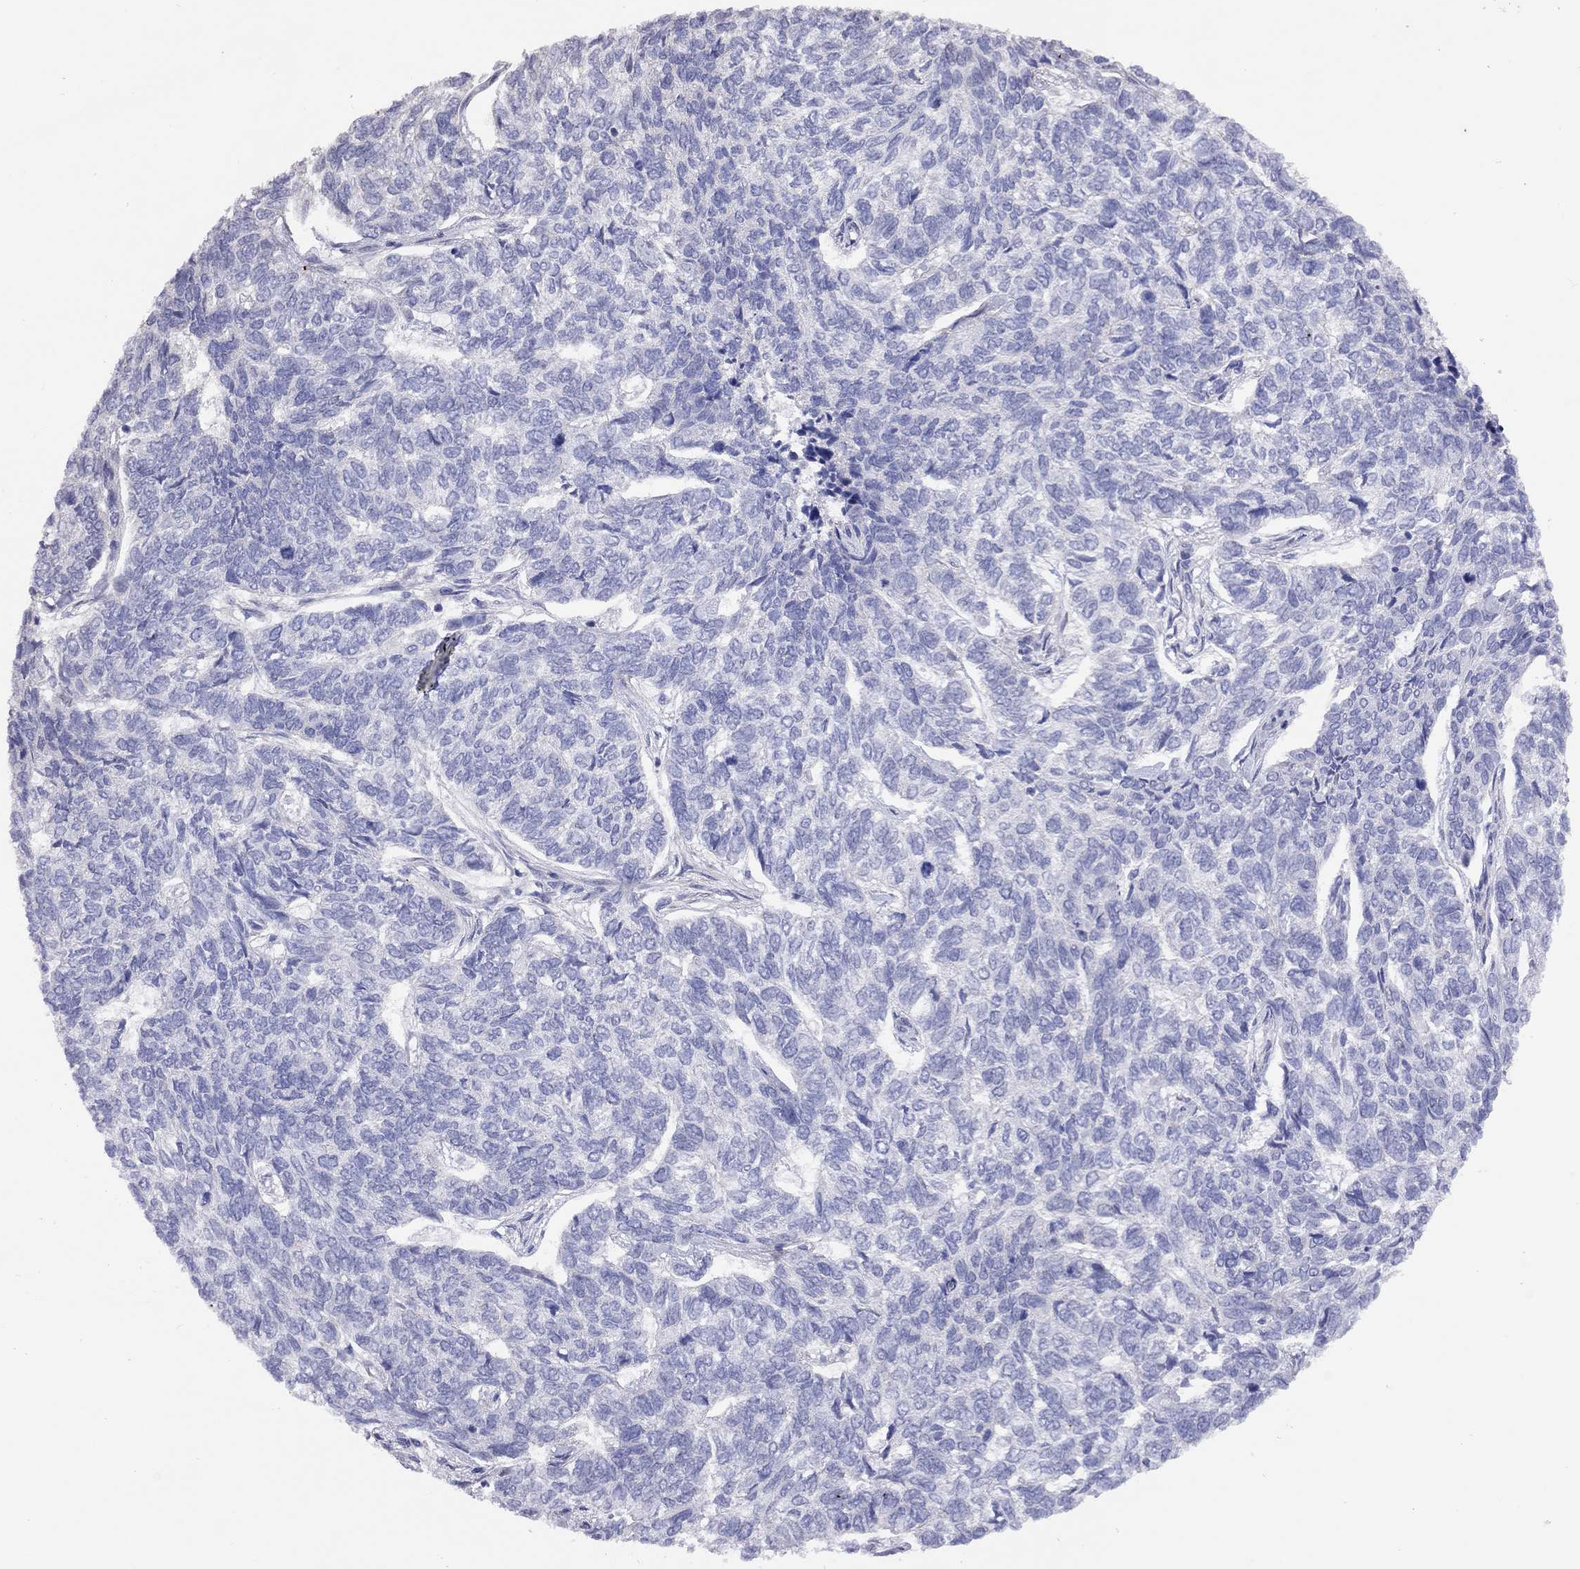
{"staining": {"intensity": "negative", "quantity": "none", "location": "none"}, "tissue": "skin cancer", "cell_type": "Tumor cells", "image_type": "cancer", "snomed": [{"axis": "morphology", "description": "Basal cell carcinoma"}, {"axis": "topography", "description": "Skin"}], "caption": "Skin cancer (basal cell carcinoma) was stained to show a protein in brown. There is no significant positivity in tumor cells.", "gene": "SYTL2", "patient": {"sex": "female", "age": 65}}